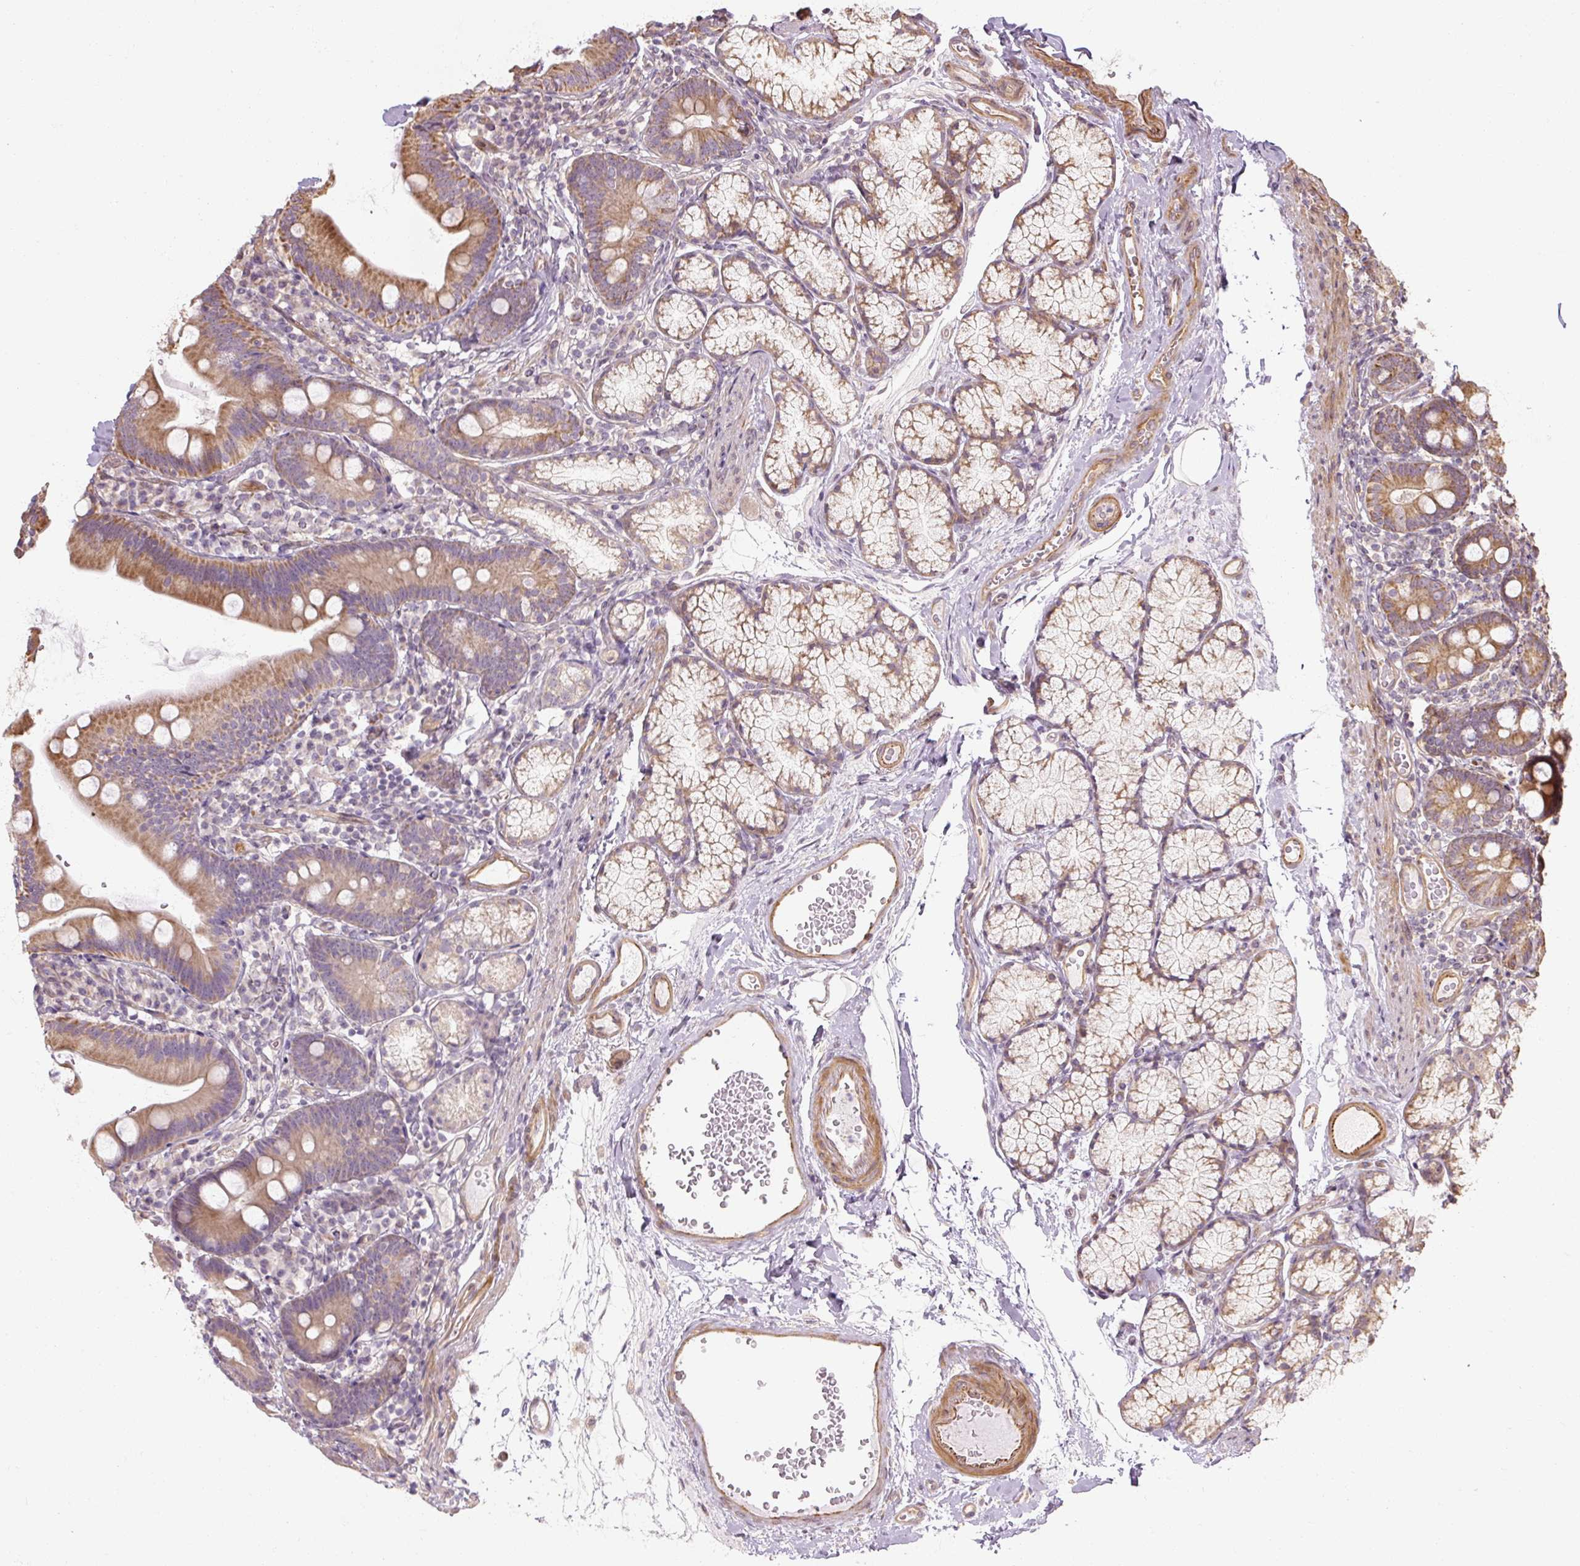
{"staining": {"intensity": "moderate", "quantity": "25%-75%", "location": "cytoplasmic/membranous"}, "tissue": "duodenum", "cell_type": "Glandular cells", "image_type": "normal", "snomed": [{"axis": "morphology", "description": "Normal tissue, NOS"}, {"axis": "topography", "description": "Duodenum"}], "caption": "About 25%-75% of glandular cells in benign duodenum demonstrate moderate cytoplasmic/membranous protein positivity as visualized by brown immunohistochemical staining.", "gene": "RB1CC1", "patient": {"sex": "female", "age": 67}}